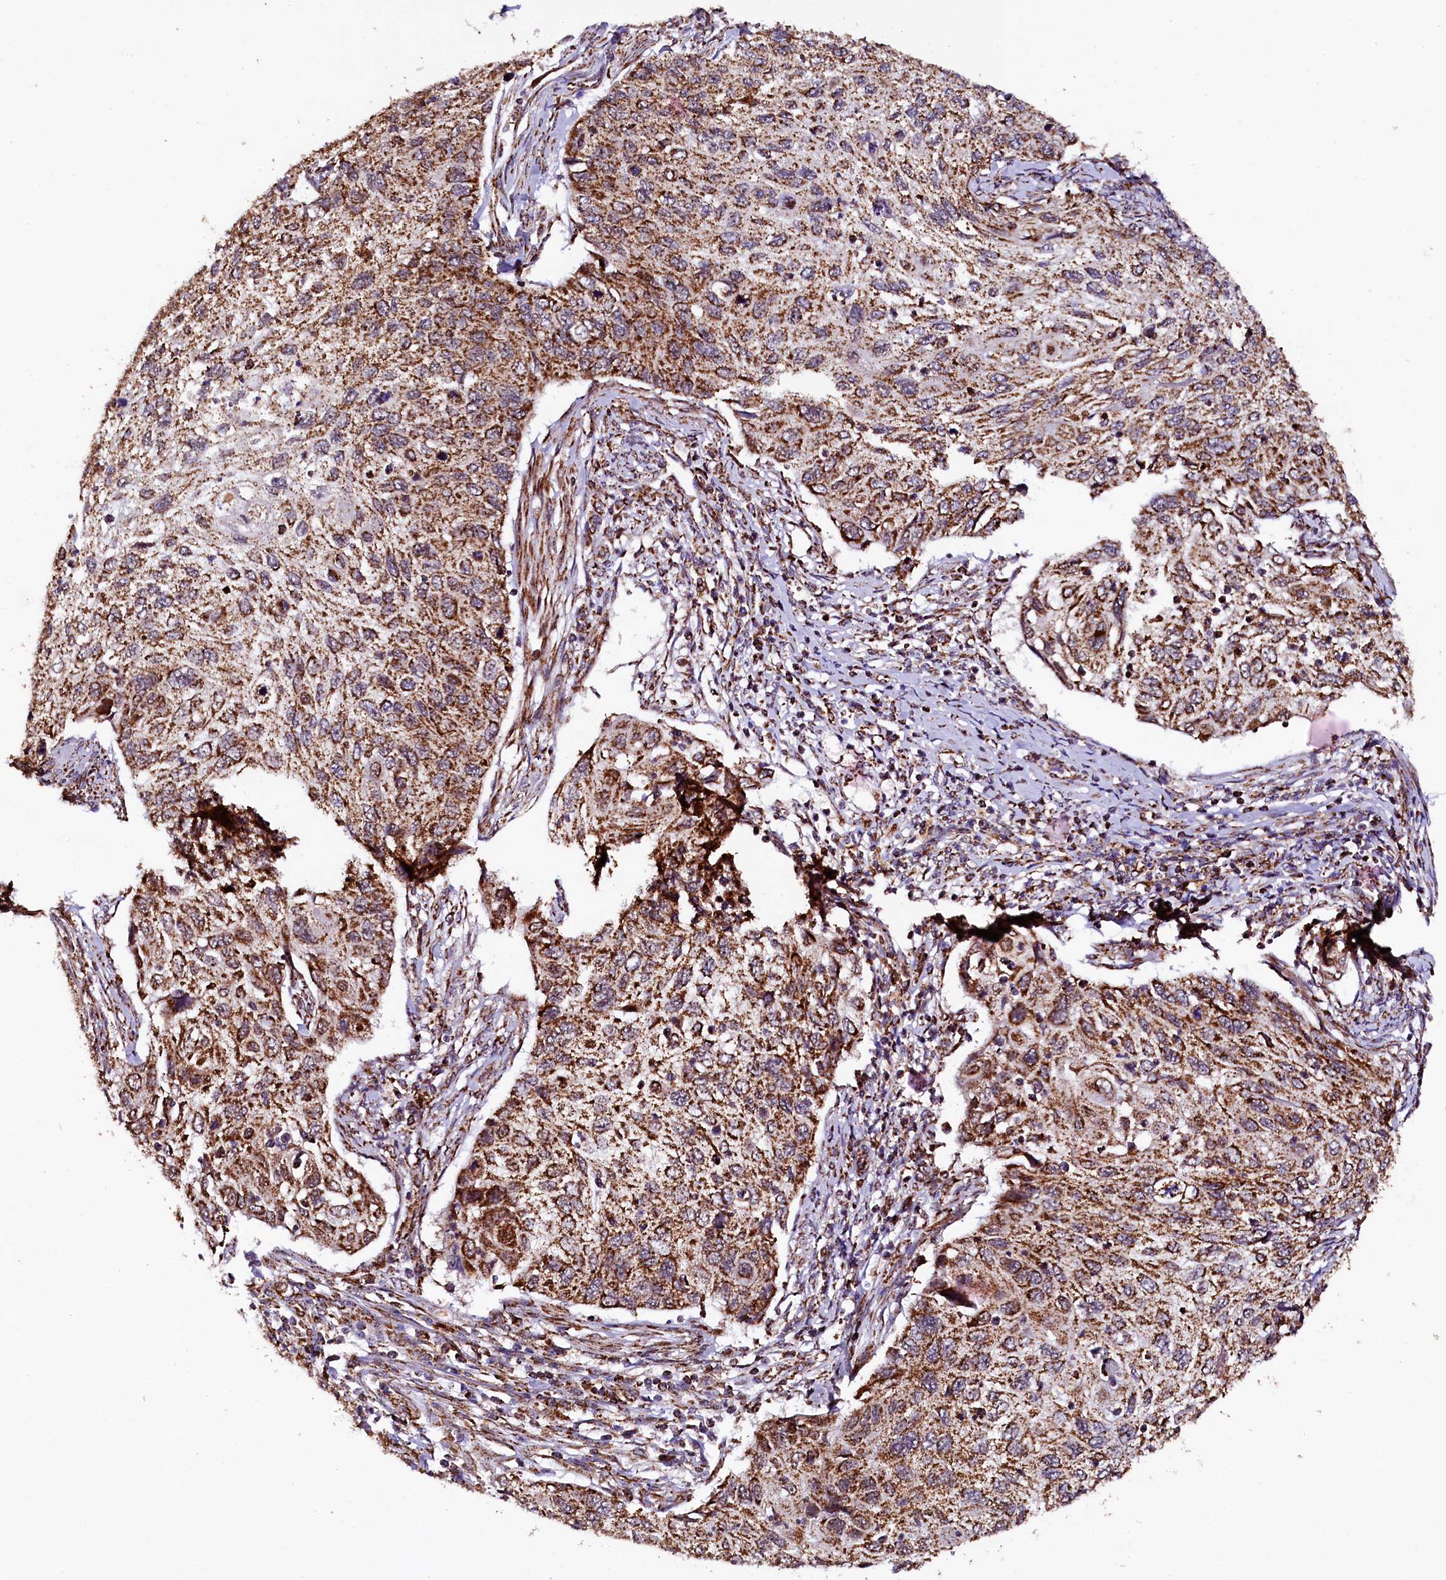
{"staining": {"intensity": "moderate", "quantity": ">75%", "location": "cytoplasmic/membranous"}, "tissue": "cervical cancer", "cell_type": "Tumor cells", "image_type": "cancer", "snomed": [{"axis": "morphology", "description": "Squamous cell carcinoma, NOS"}, {"axis": "topography", "description": "Cervix"}], "caption": "A brown stain highlights moderate cytoplasmic/membranous expression of a protein in cervical cancer tumor cells. The protein is stained brown, and the nuclei are stained in blue (DAB IHC with brightfield microscopy, high magnification).", "gene": "KLC2", "patient": {"sex": "female", "age": 70}}